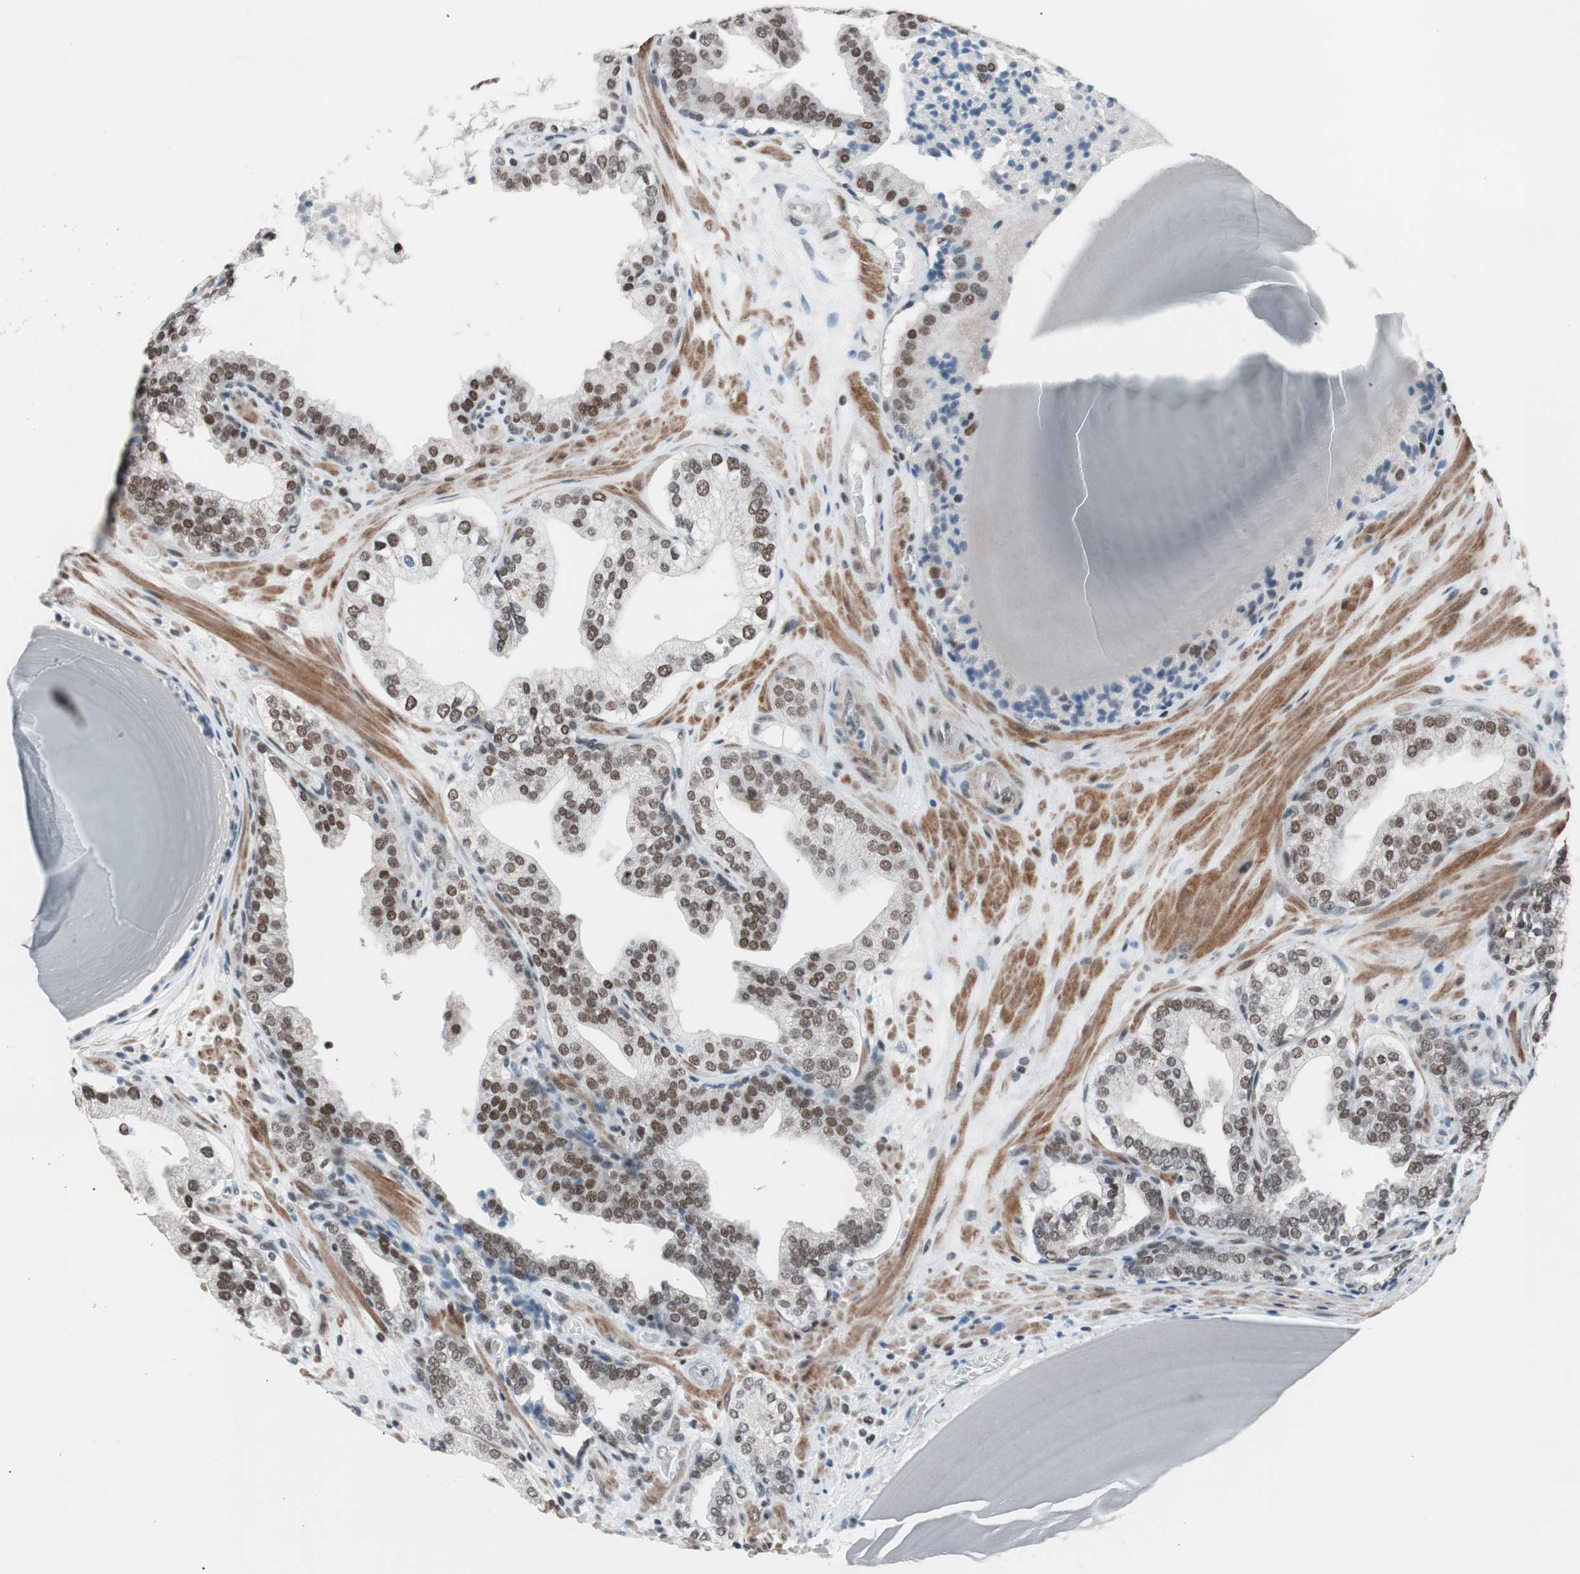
{"staining": {"intensity": "strong", "quantity": ">75%", "location": "nuclear"}, "tissue": "prostate cancer", "cell_type": "Tumor cells", "image_type": "cancer", "snomed": [{"axis": "morphology", "description": "Adenocarcinoma, High grade"}, {"axis": "topography", "description": "Prostate"}], "caption": "This photomicrograph shows prostate adenocarcinoma (high-grade) stained with immunohistochemistry (IHC) to label a protein in brown. The nuclear of tumor cells show strong positivity for the protein. Nuclei are counter-stained blue.", "gene": "ARID1A", "patient": {"sex": "male", "age": 68}}